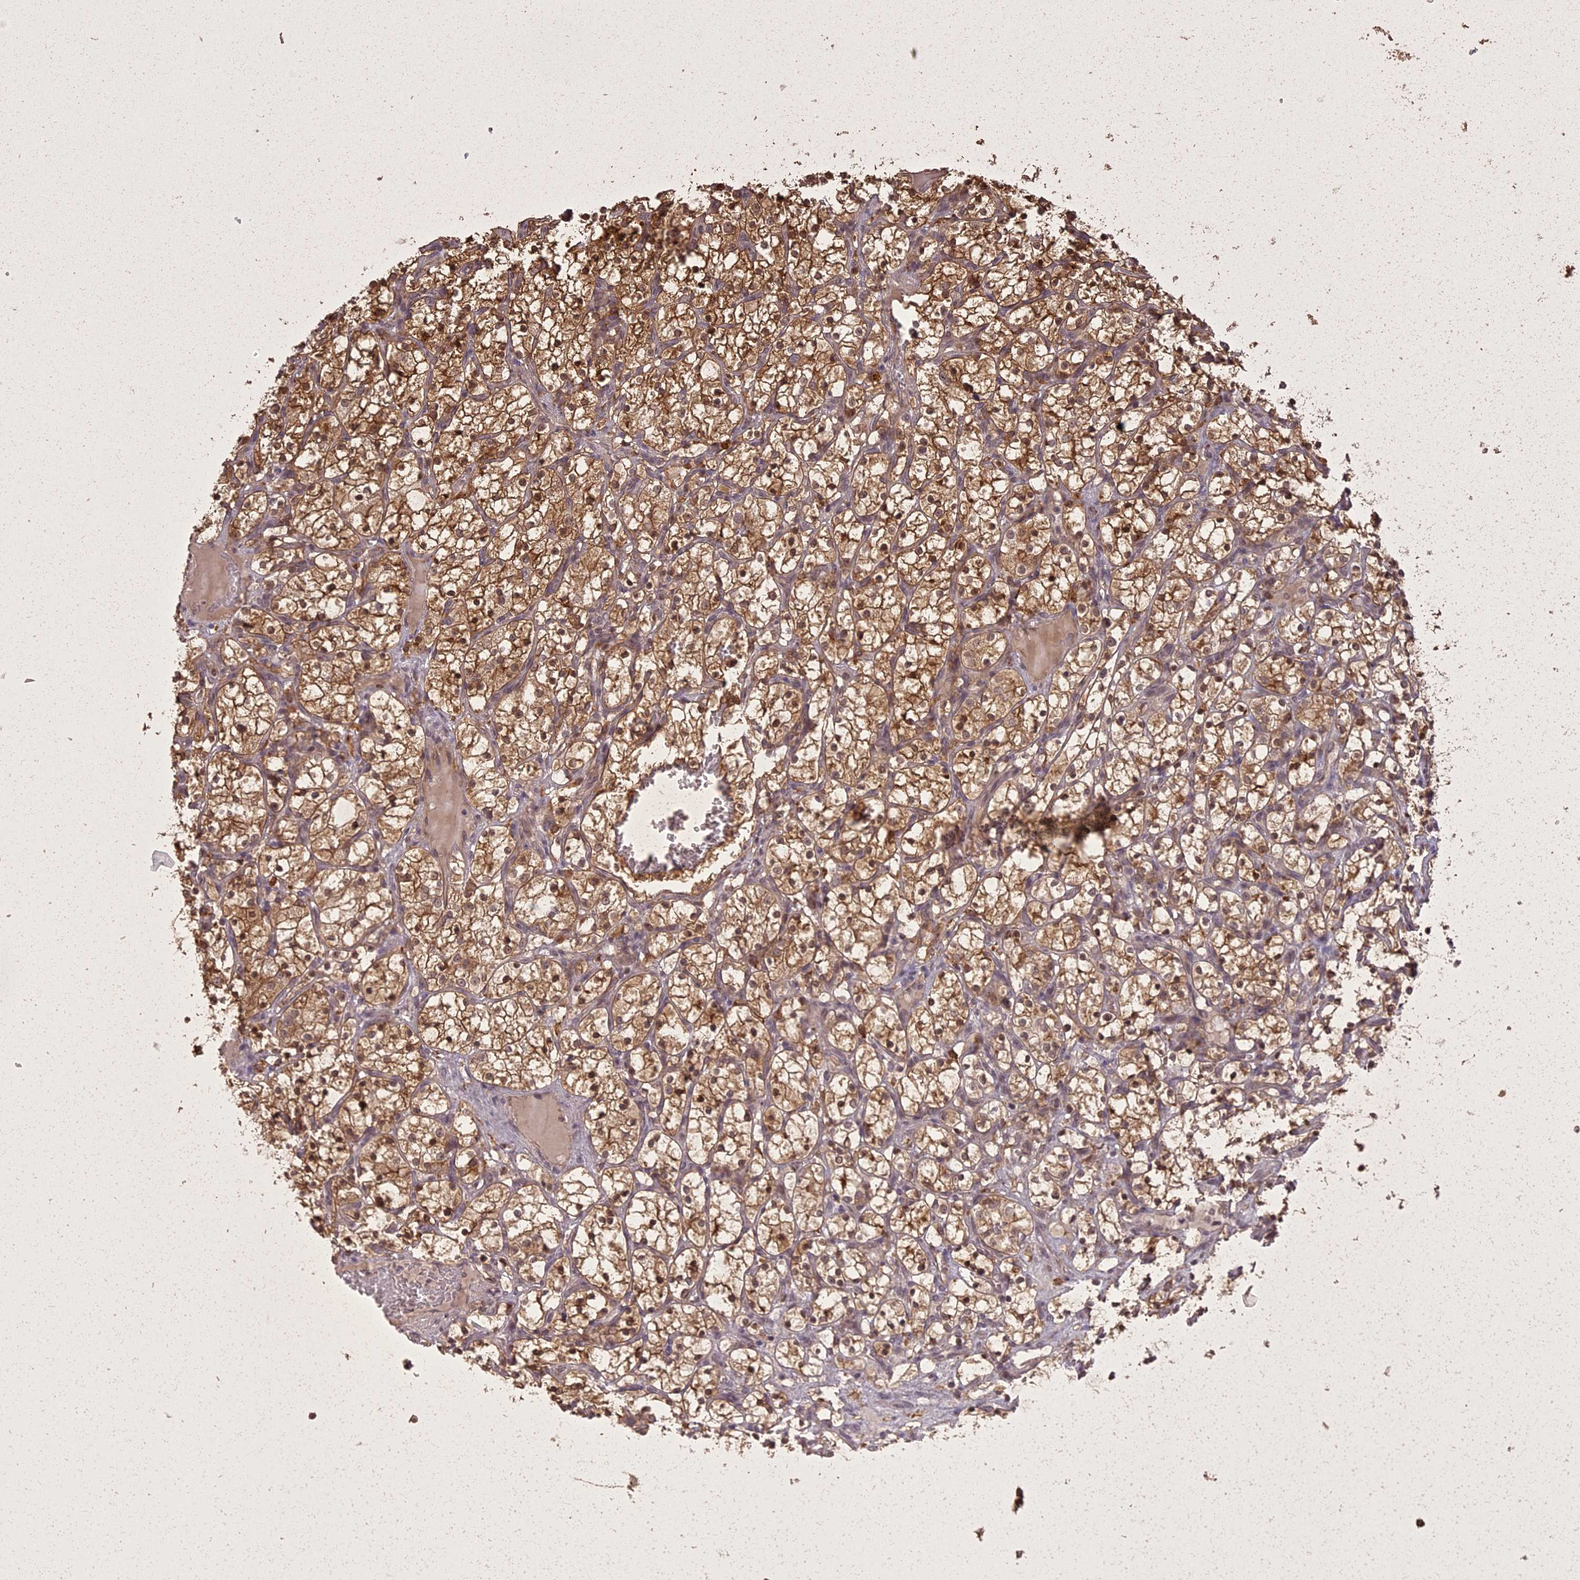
{"staining": {"intensity": "moderate", "quantity": ">75%", "location": "cytoplasmic/membranous,nuclear"}, "tissue": "renal cancer", "cell_type": "Tumor cells", "image_type": "cancer", "snomed": [{"axis": "morphology", "description": "Adenocarcinoma, NOS"}, {"axis": "topography", "description": "Kidney"}], "caption": "Human renal cancer (adenocarcinoma) stained for a protein (brown) displays moderate cytoplasmic/membranous and nuclear positive staining in approximately >75% of tumor cells.", "gene": "ING5", "patient": {"sex": "female", "age": 69}}